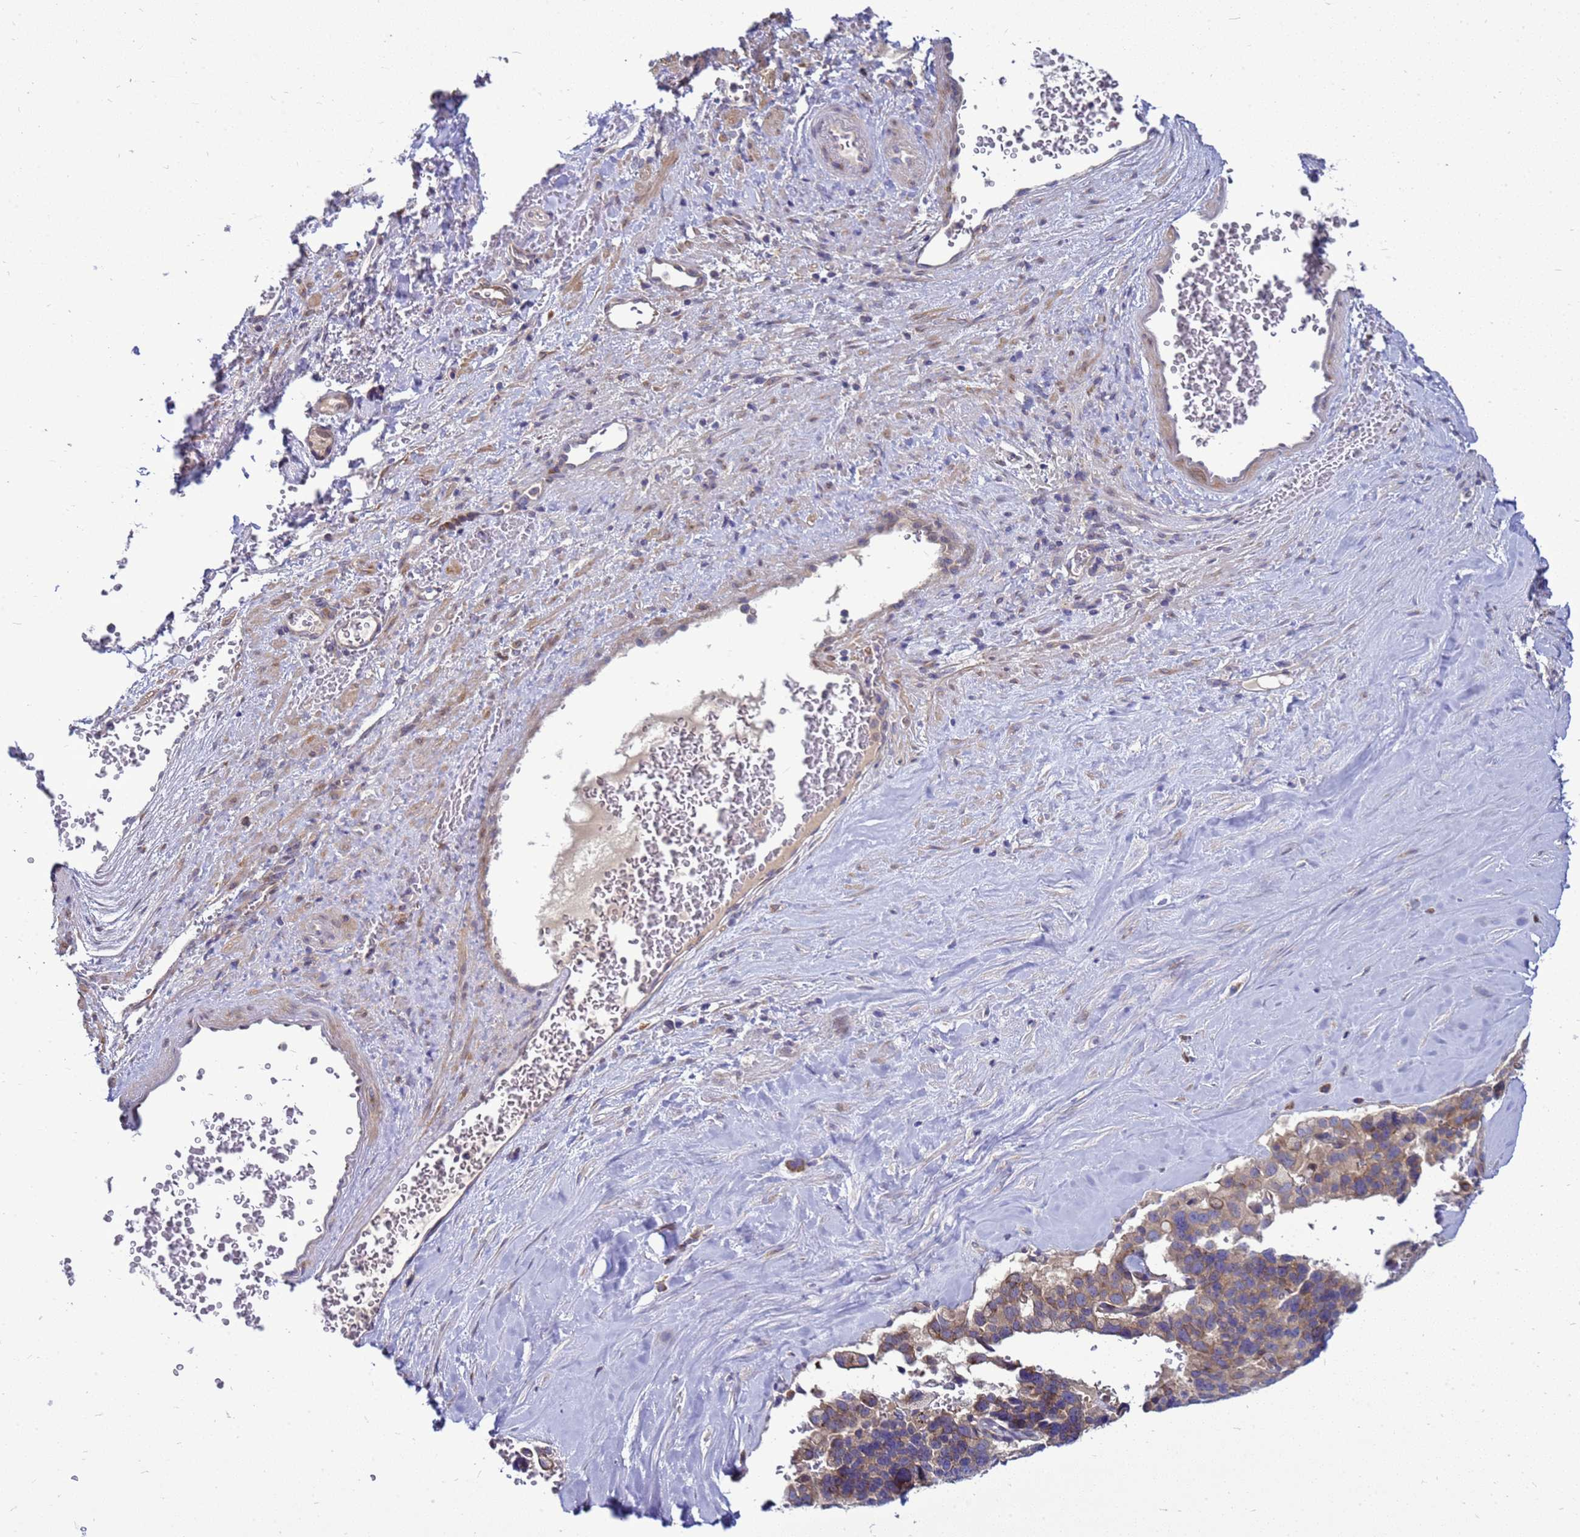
{"staining": {"intensity": "moderate", "quantity": ">75%", "location": "cytoplasmic/membranous"}, "tissue": "pancreatic cancer", "cell_type": "Tumor cells", "image_type": "cancer", "snomed": [{"axis": "morphology", "description": "Adenocarcinoma, NOS"}, {"axis": "topography", "description": "Pancreas"}], "caption": "This is an image of IHC staining of pancreatic cancer (adenocarcinoma), which shows moderate positivity in the cytoplasmic/membranous of tumor cells.", "gene": "MON1B", "patient": {"sex": "male", "age": 65}}